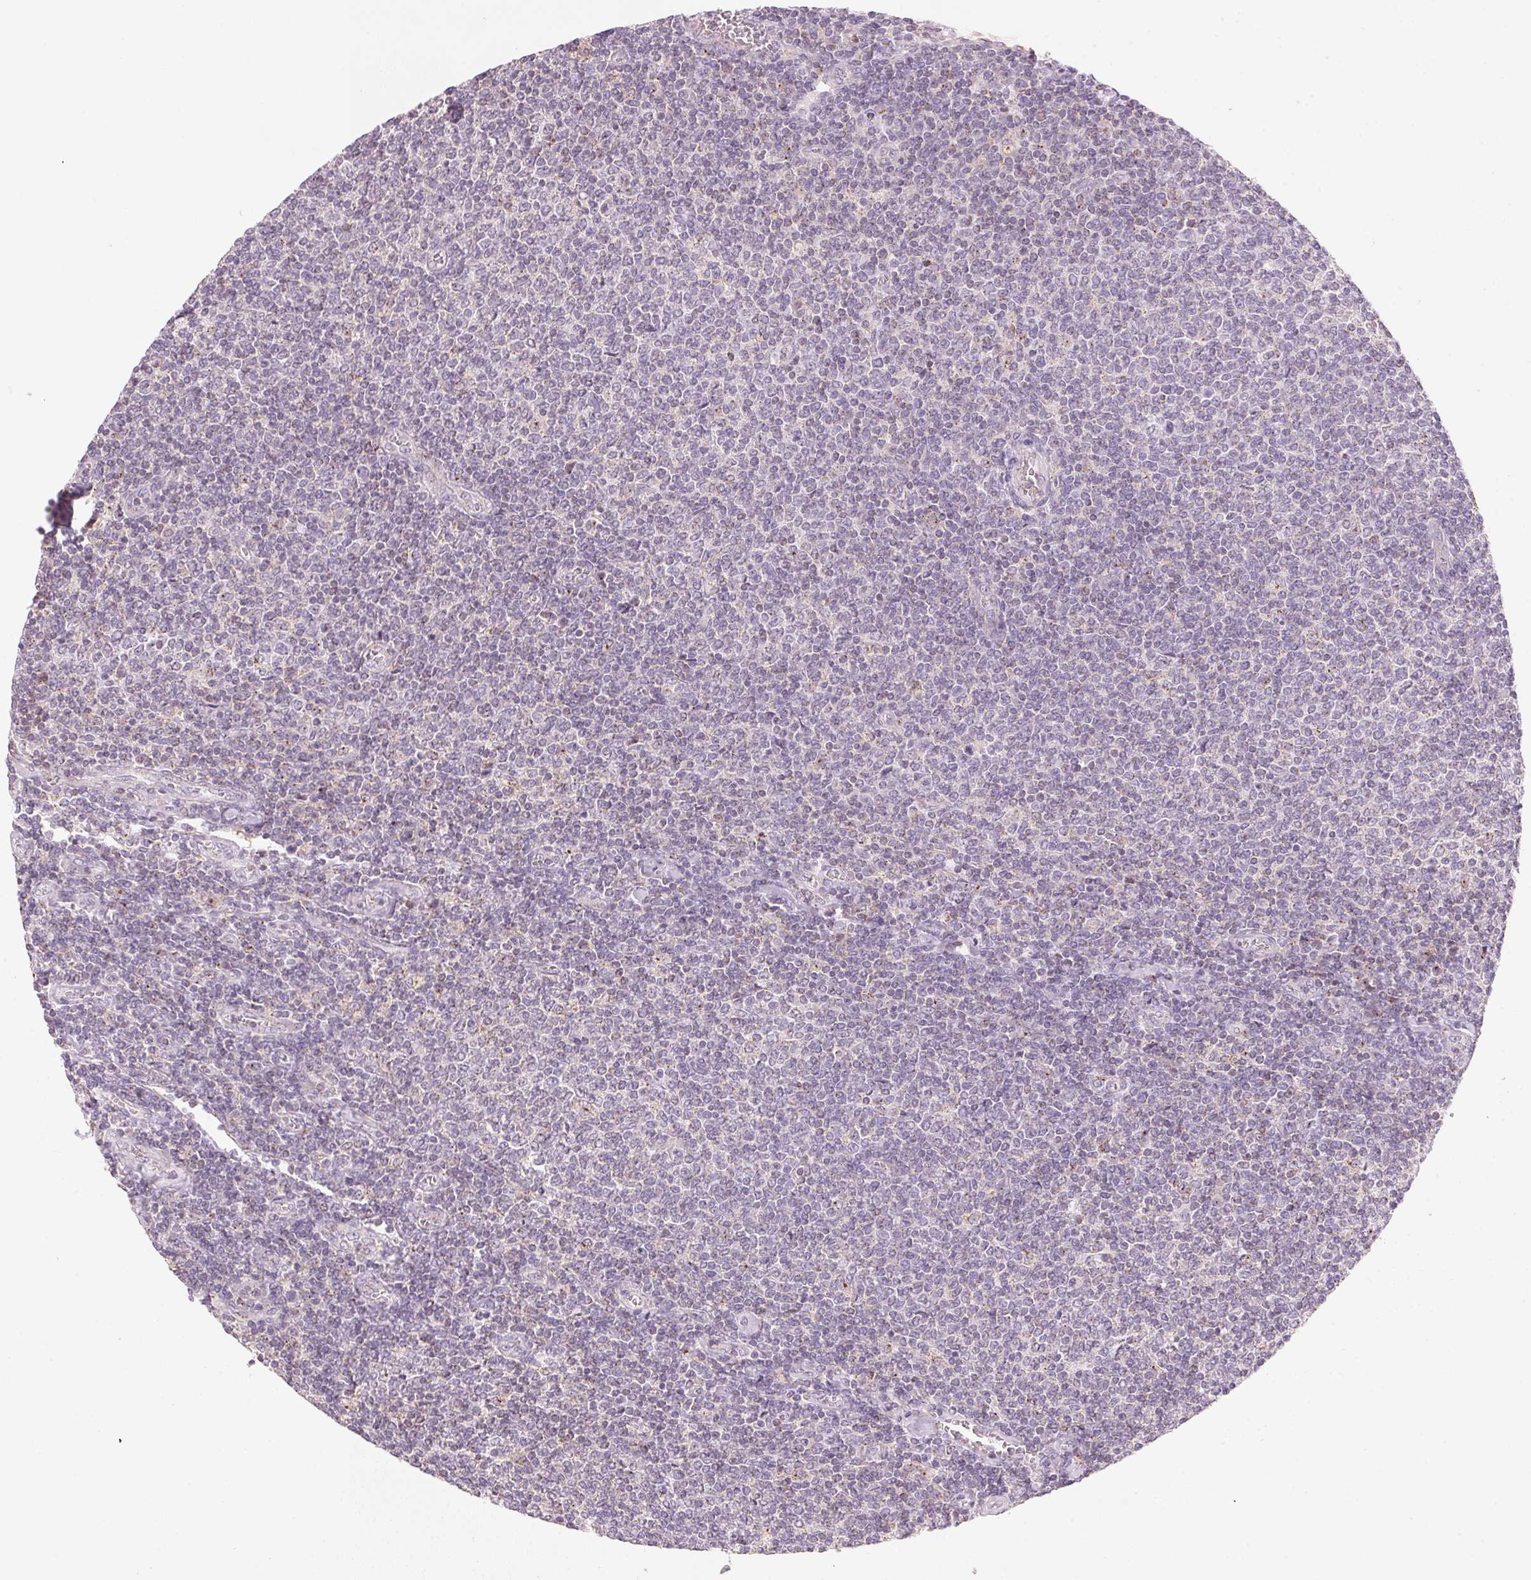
{"staining": {"intensity": "negative", "quantity": "none", "location": "none"}, "tissue": "lymphoma", "cell_type": "Tumor cells", "image_type": "cancer", "snomed": [{"axis": "morphology", "description": "Malignant lymphoma, non-Hodgkin's type, Low grade"}, {"axis": "topography", "description": "Lymph node"}], "caption": "Protein analysis of lymphoma reveals no significant expression in tumor cells.", "gene": "HOXB13", "patient": {"sex": "male", "age": 52}}